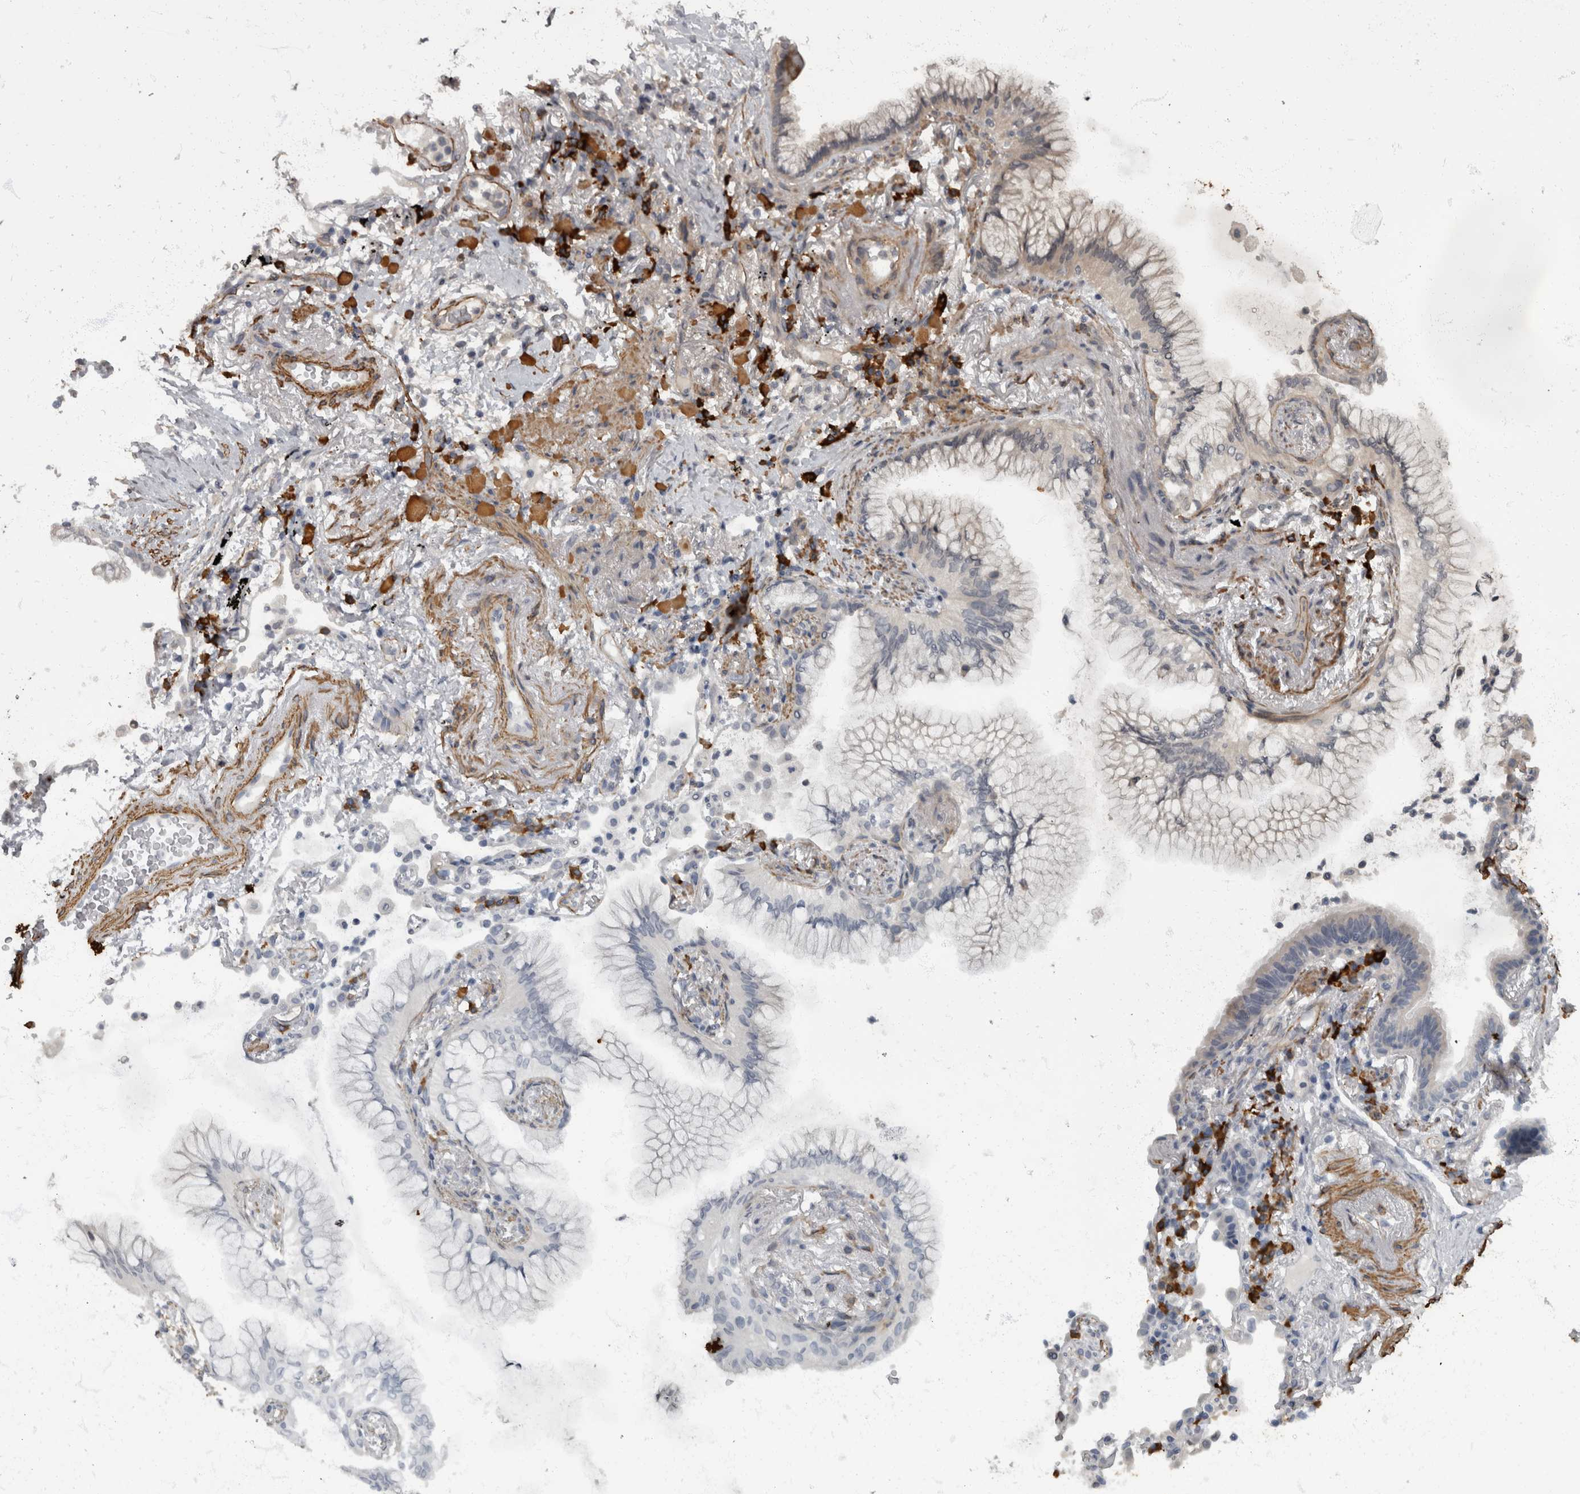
{"staining": {"intensity": "negative", "quantity": "none", "location": "none"}, "tissue": "lung cancer", "cell_type": "Tumor cells", "image_type": "cancer", "snomed": [{"axis": "morphology", "description": "Adenocarcinoma, NOS"}, {"axis": "topography", "description": "Lung"}], "caption": "Immunohistochemical staining of lung cancer (adenocarcinoma) exhibits no significant positivity in tumor cells.", "gene": "MASTL", "patient": {"sex": "female", "age": 70}}